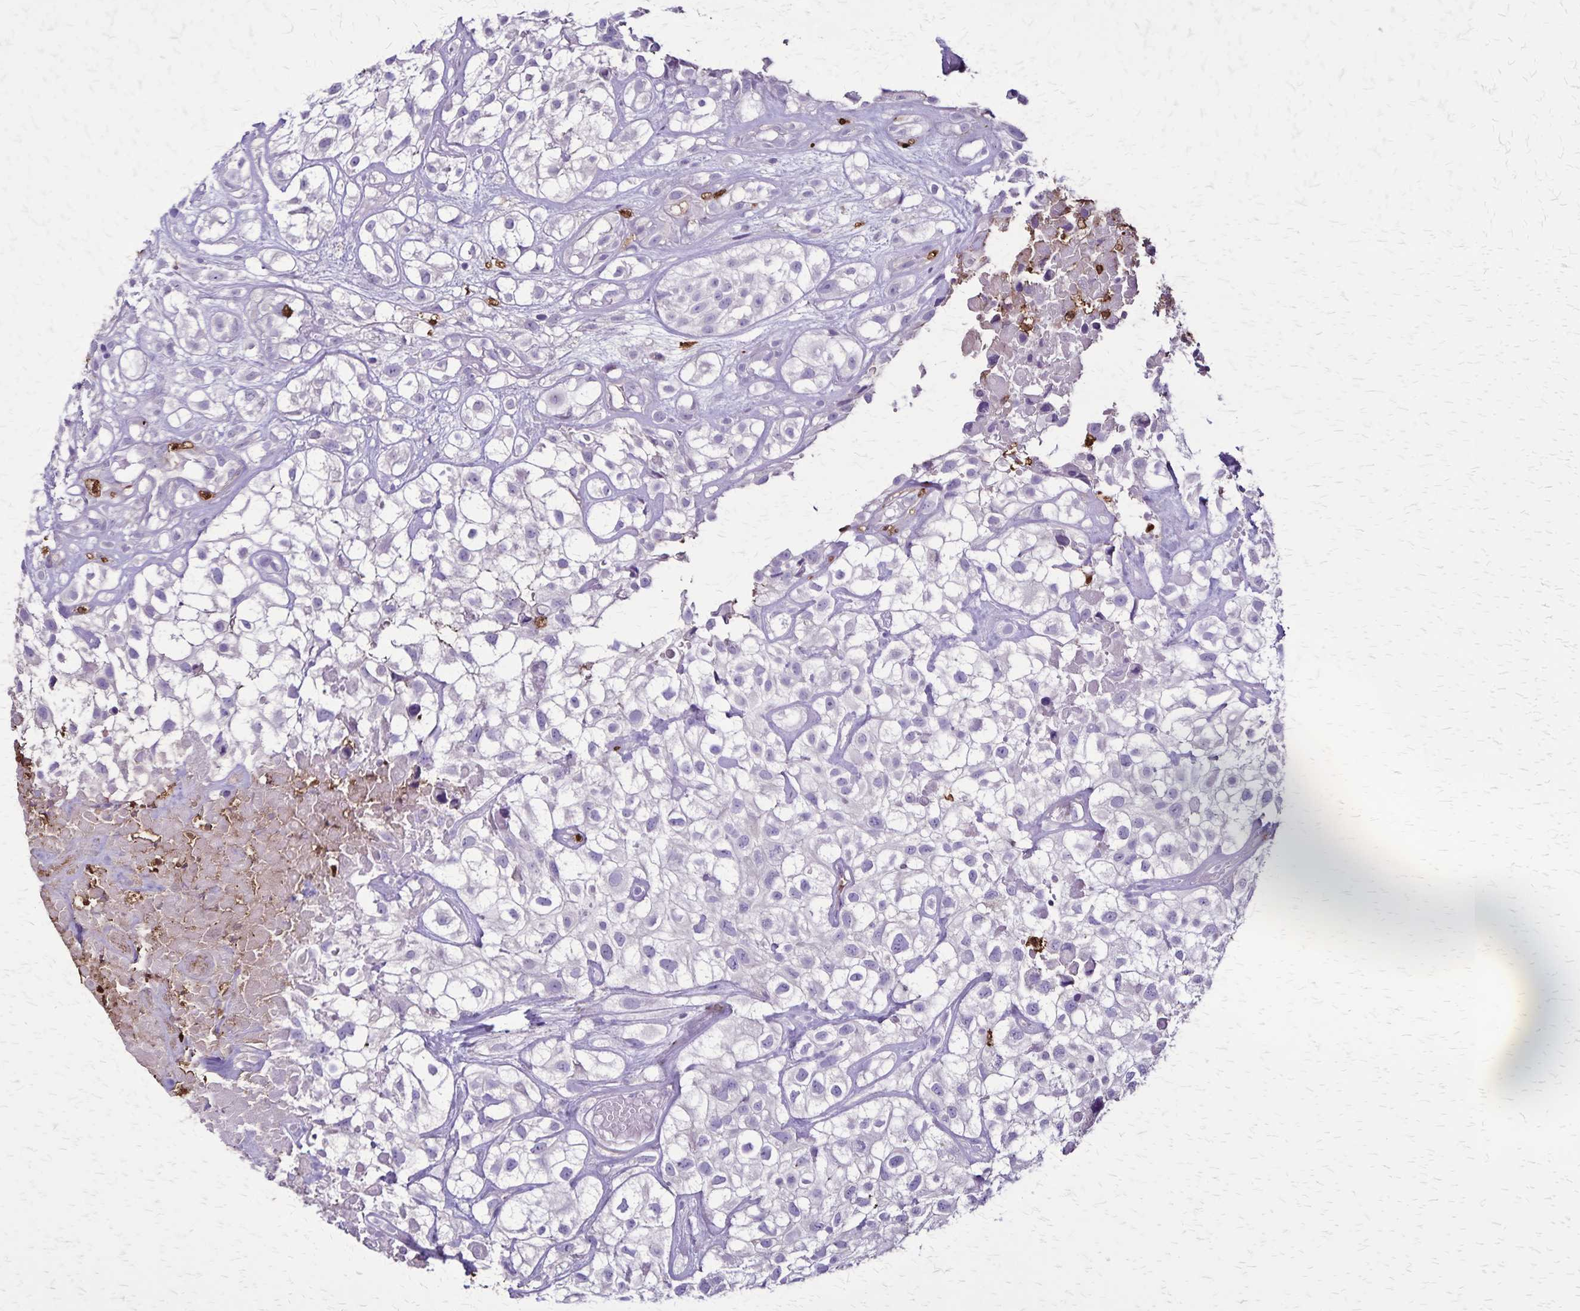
{"staining": {"intensity": "negative", "quantity": "none", "location": "none"}, "tissue": "urothelial cancer", "cell_type": "Tumor cells", "image_type": "cancer", "snomed": [{"axis": "morphology", "description": "Urothelial carcinoma, High grade"}, {"axis": "topography", "description": "Urinary bladder"}], "caption": "This micrograph is of urothelial cancer stained with immunohistochemistry to label a protein in brown with the nuclei are counter-stained blue. There is no expression in tumor cells.", "gene": "ULBP3", "patient": {"sex": "male", "age": 56}}